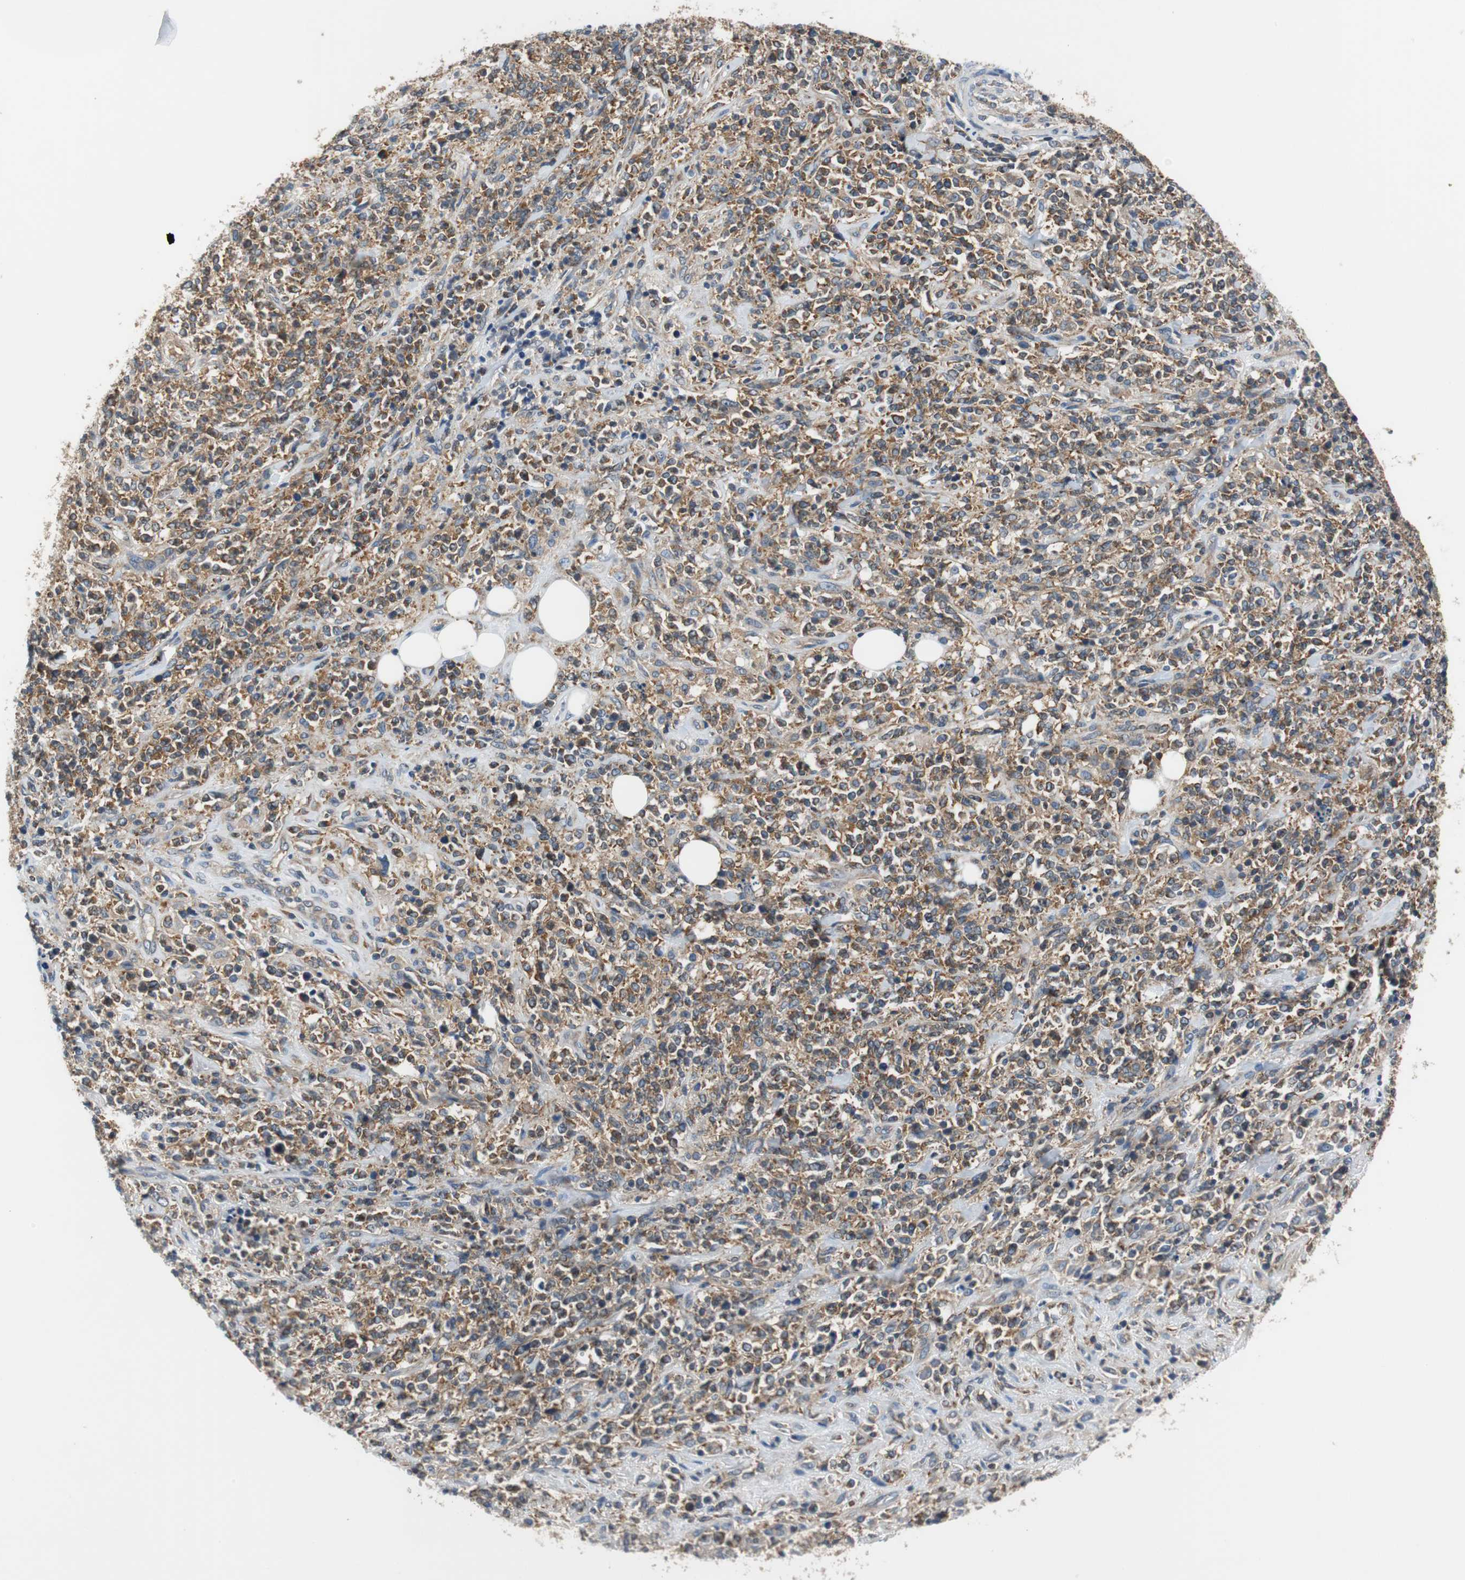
{"staining": {"intensity": "moderate", "quantity": ">75%", "location": "cytoplasmic/membranous"}, "tissue": "lymphoma", "cell_type": "Tumor cells", "image_type": "cancer", "snomed": [{"axis": "morphology", "description": "Malignant lymphoma, non-Hodgkin's type, High grade"}, {"axis": "topography", "description": "Soft tissue"}], "caption": "An immunohistochemistry (IHC) micrograph of neoplastic tissue is shown. Protein staining in brown highlights moderate cytoplasmic/membranous positivity in high-grade malignant lymphoma, non-Hodgkin's type within tumor cells.", "gene": "CNOT3", "patient": {"sex": "male", "age": 18}}